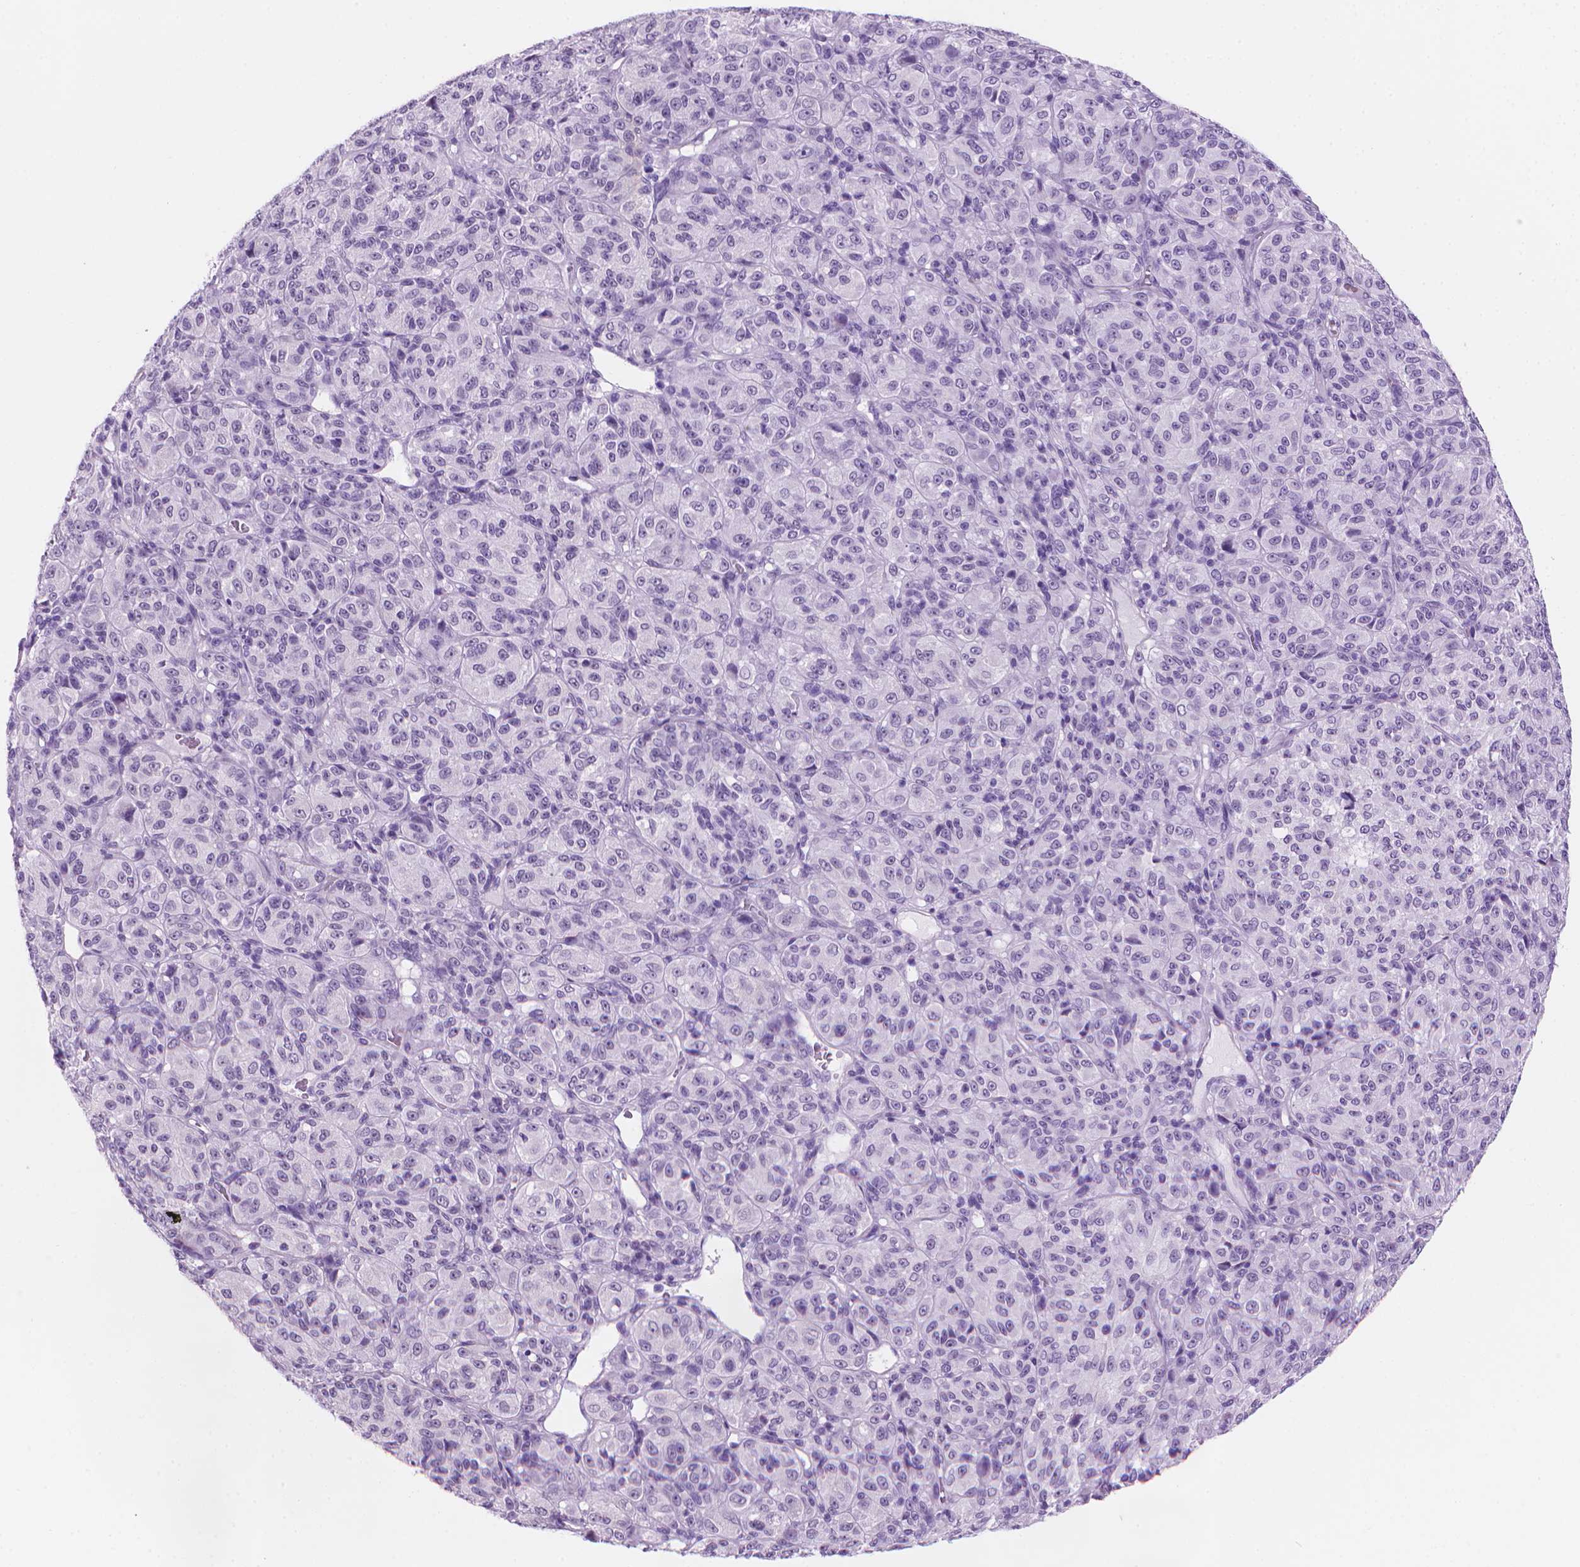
{"staining": {"intensity": "negative", "quantity": "none", "location": "none"}, "tissue": "melanoma", "cell_type": "Tumor cells", "image_type": "cancer", "snomed": [{"axis": "morphology", "description": "Malignant melanoma, Metastatic site"}, {"axis": "topography", "description": "Brain"}], "caption": "Malignant melanoma (metastatic site) stained for a protein using IHC reveals no staining tumor cells.", "gene": "TTC29", "patient": {"sex": "female", "age": 56}}